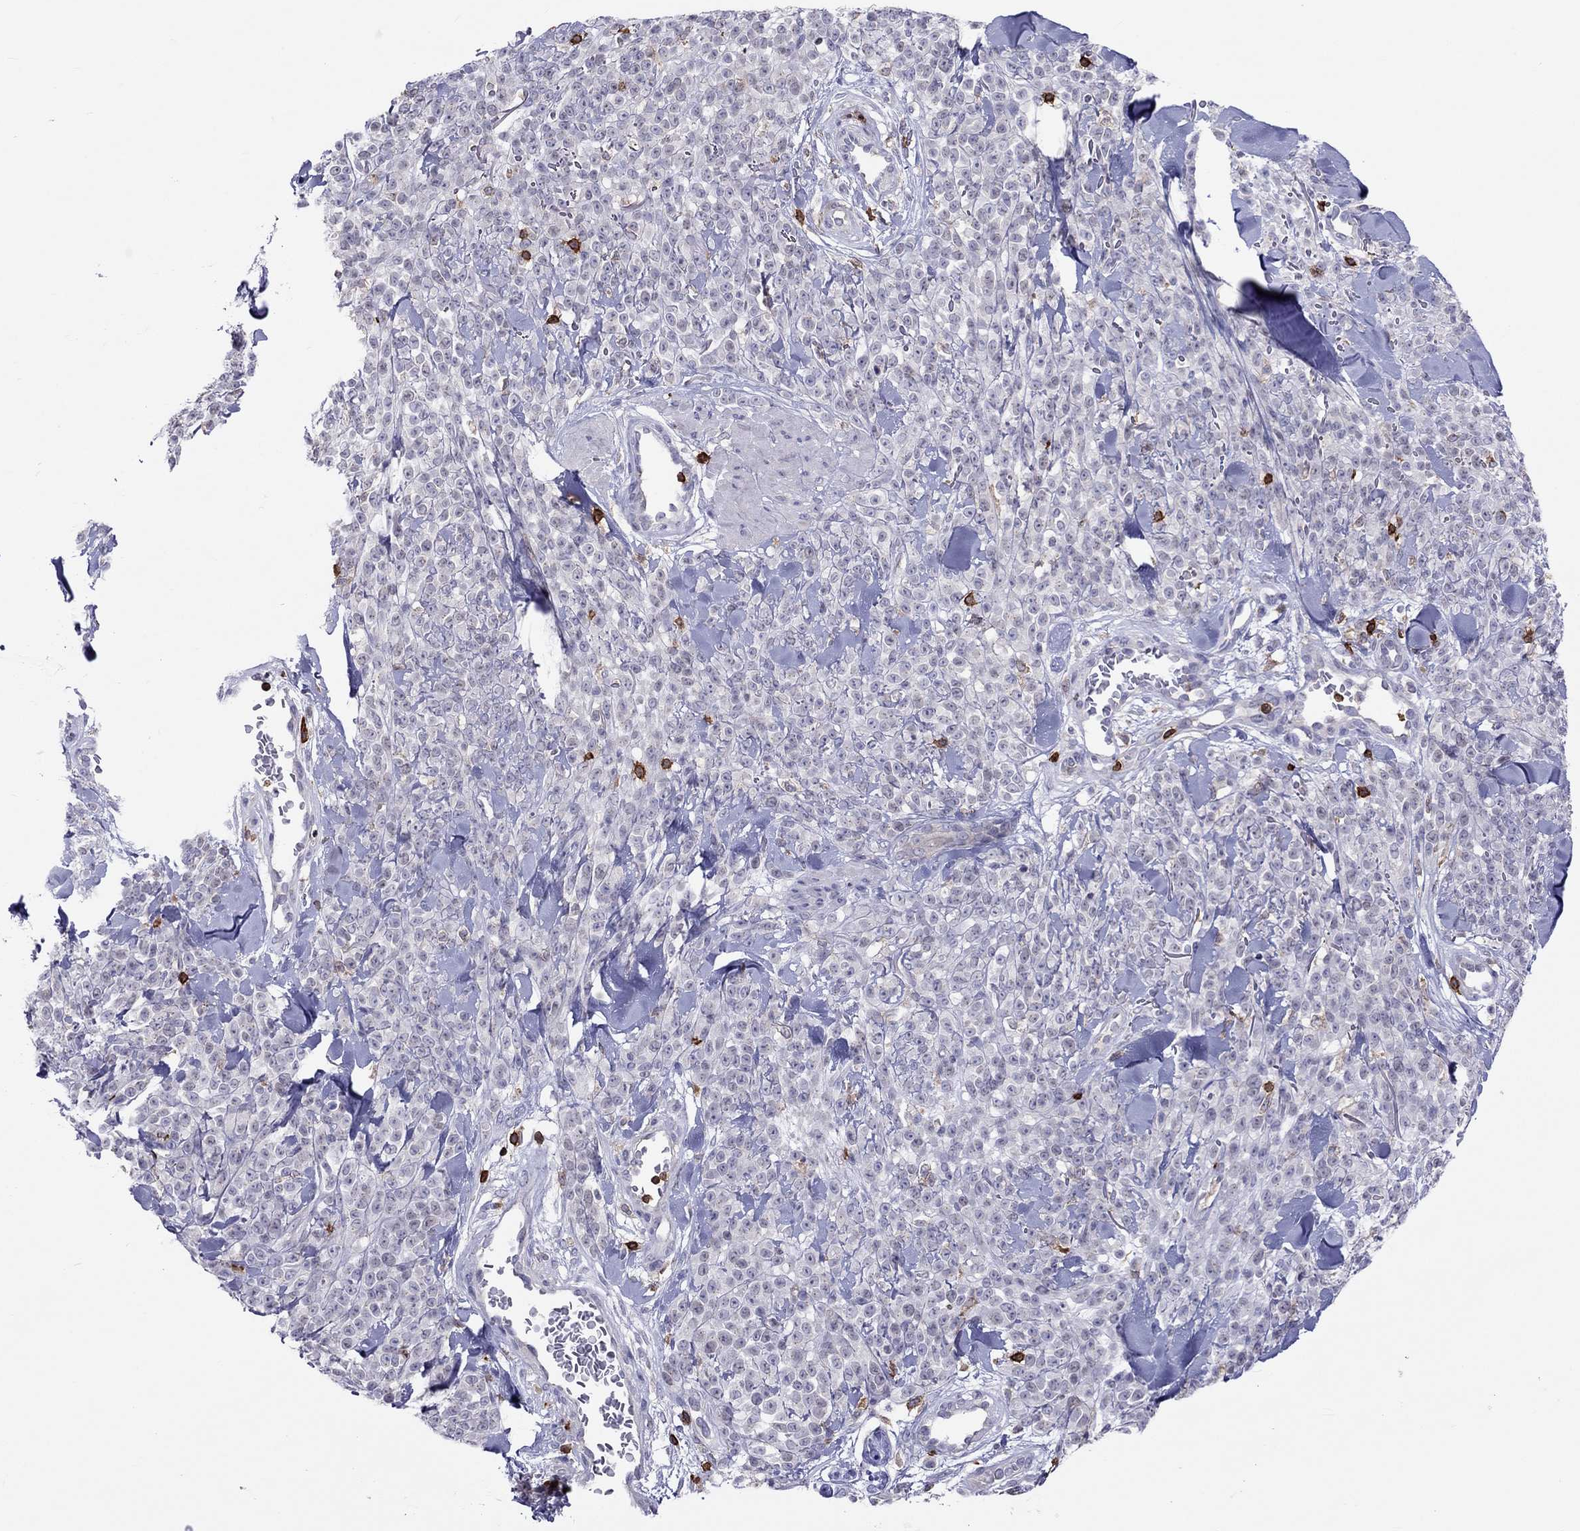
{"staining": {"intensity": "negative", "quantity": "none", "location": "none"}, "tissue": "melanoma", "cell_type": "Tumor cells", "image_type": "cancer", "snomed": [{"axis": "morphology", "description": "Malignant melanoma, NOS"}, {"axis": "topography", "description": "Skin"}, {"axis": "topography", "description": "Skin of trunk"}], "caption": "Malignant melanoma was stained to show a protein in brown. There is no significant expression in tumor cells. The staining was performed using DAB to visualize the protein expression in brown, while the nuclei were stained in blue with hematoxylin (Magnification: 20x).", "gene": "MND1", "patient": {"sex": "male", "age": 74}}